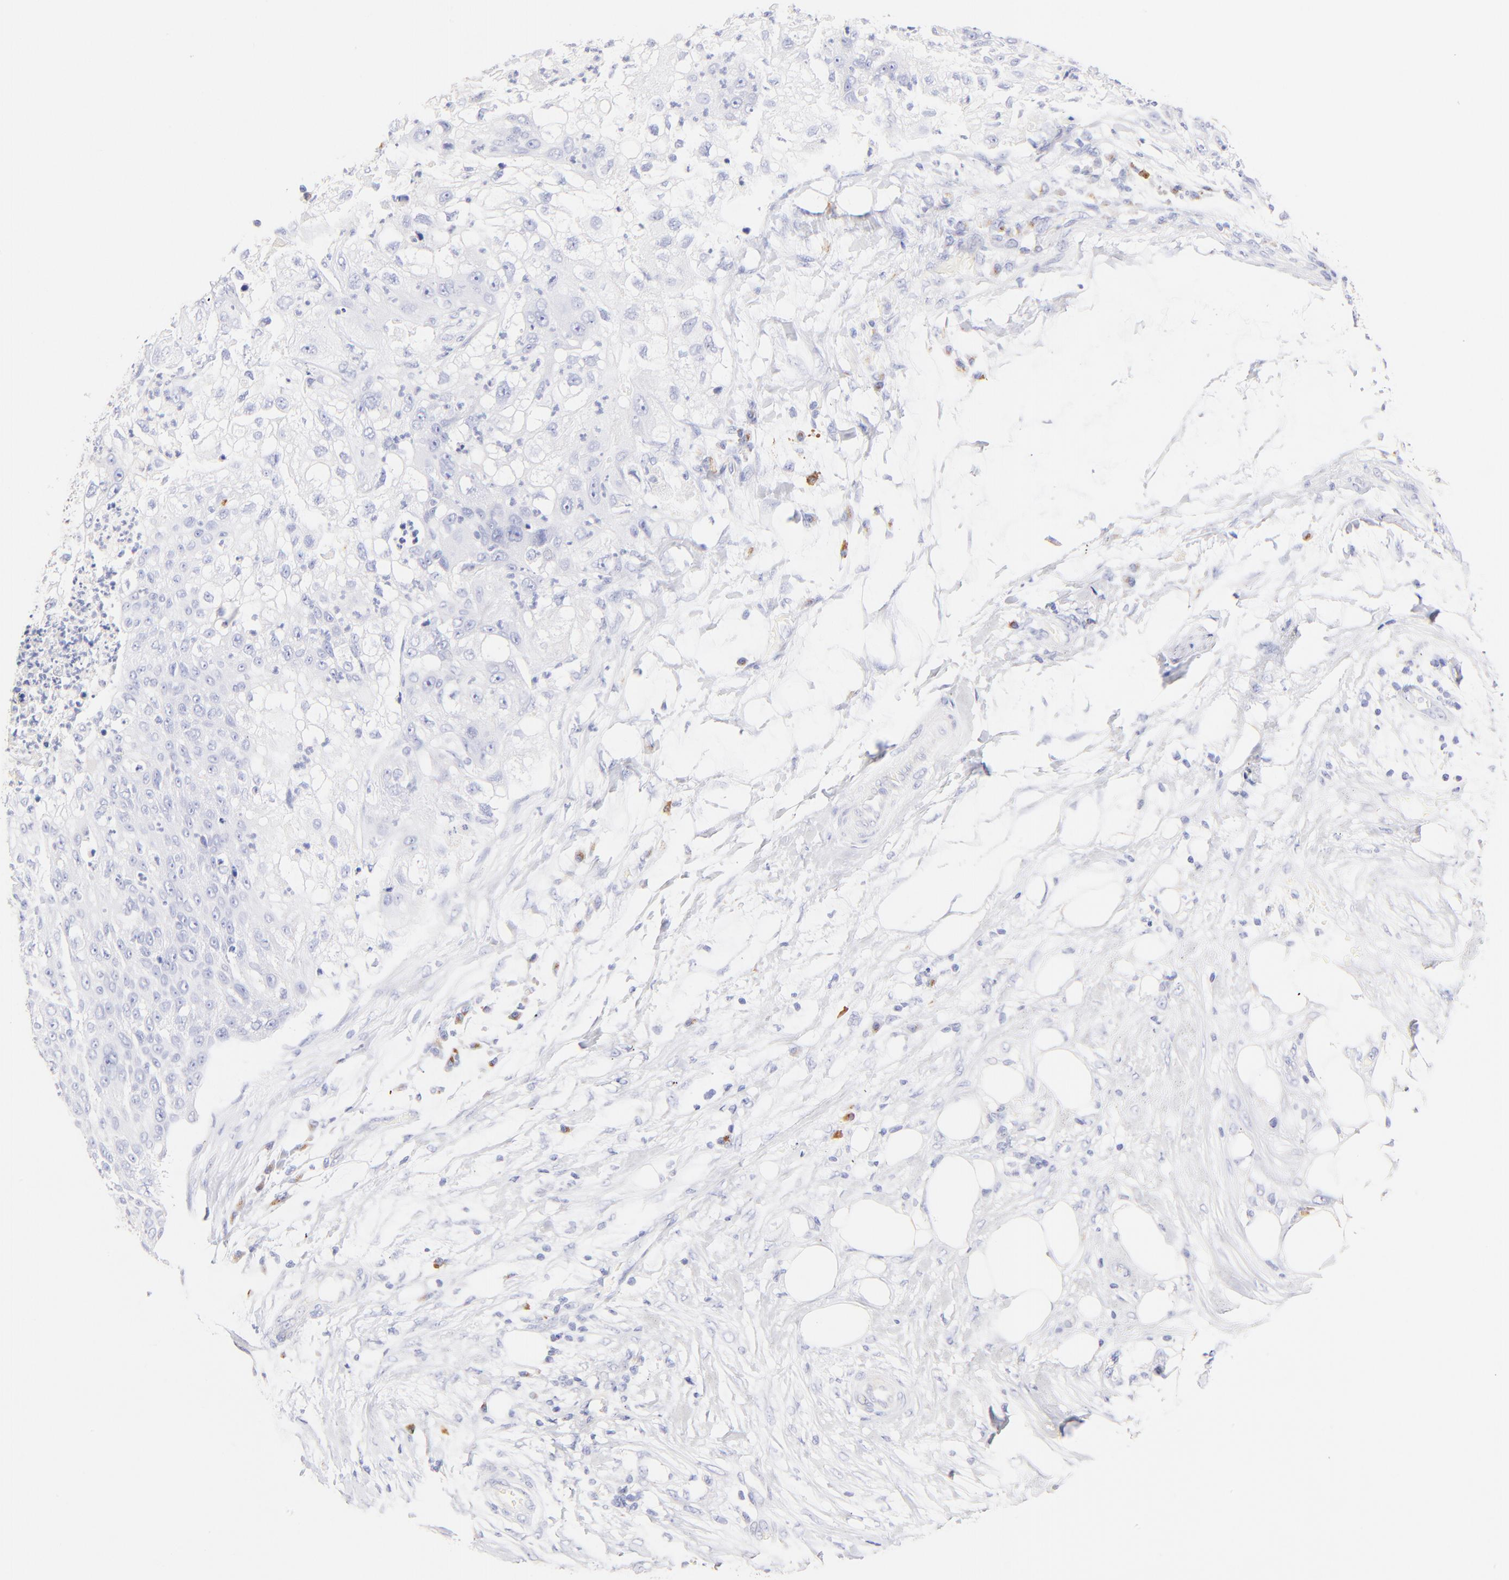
{"staining": {"intensity": "negative", "quantity": "none", "location": "none"}, "tissue": "lung cancer", "cell_type": "Tumor cells", "image_type": "cancer", "snomed": [{"axis": "morphology", "description": "Inflammation, NOS"}, {"axis": "morphology", "description": "Squamous cell carcinoma, NOS"}, {"axis": "topography", "description": "Lymph node"}, {"axis": "topography", "description": "Soft tissue"}, {"axis": "topography", "description": "Lung"}], "caption": "Protein analysis of squamous cell carcinoma (lung) reveals no significant staining in tumor cells.", "gene": "ASB9", "patient": {"sex": "male", "age": 66}}